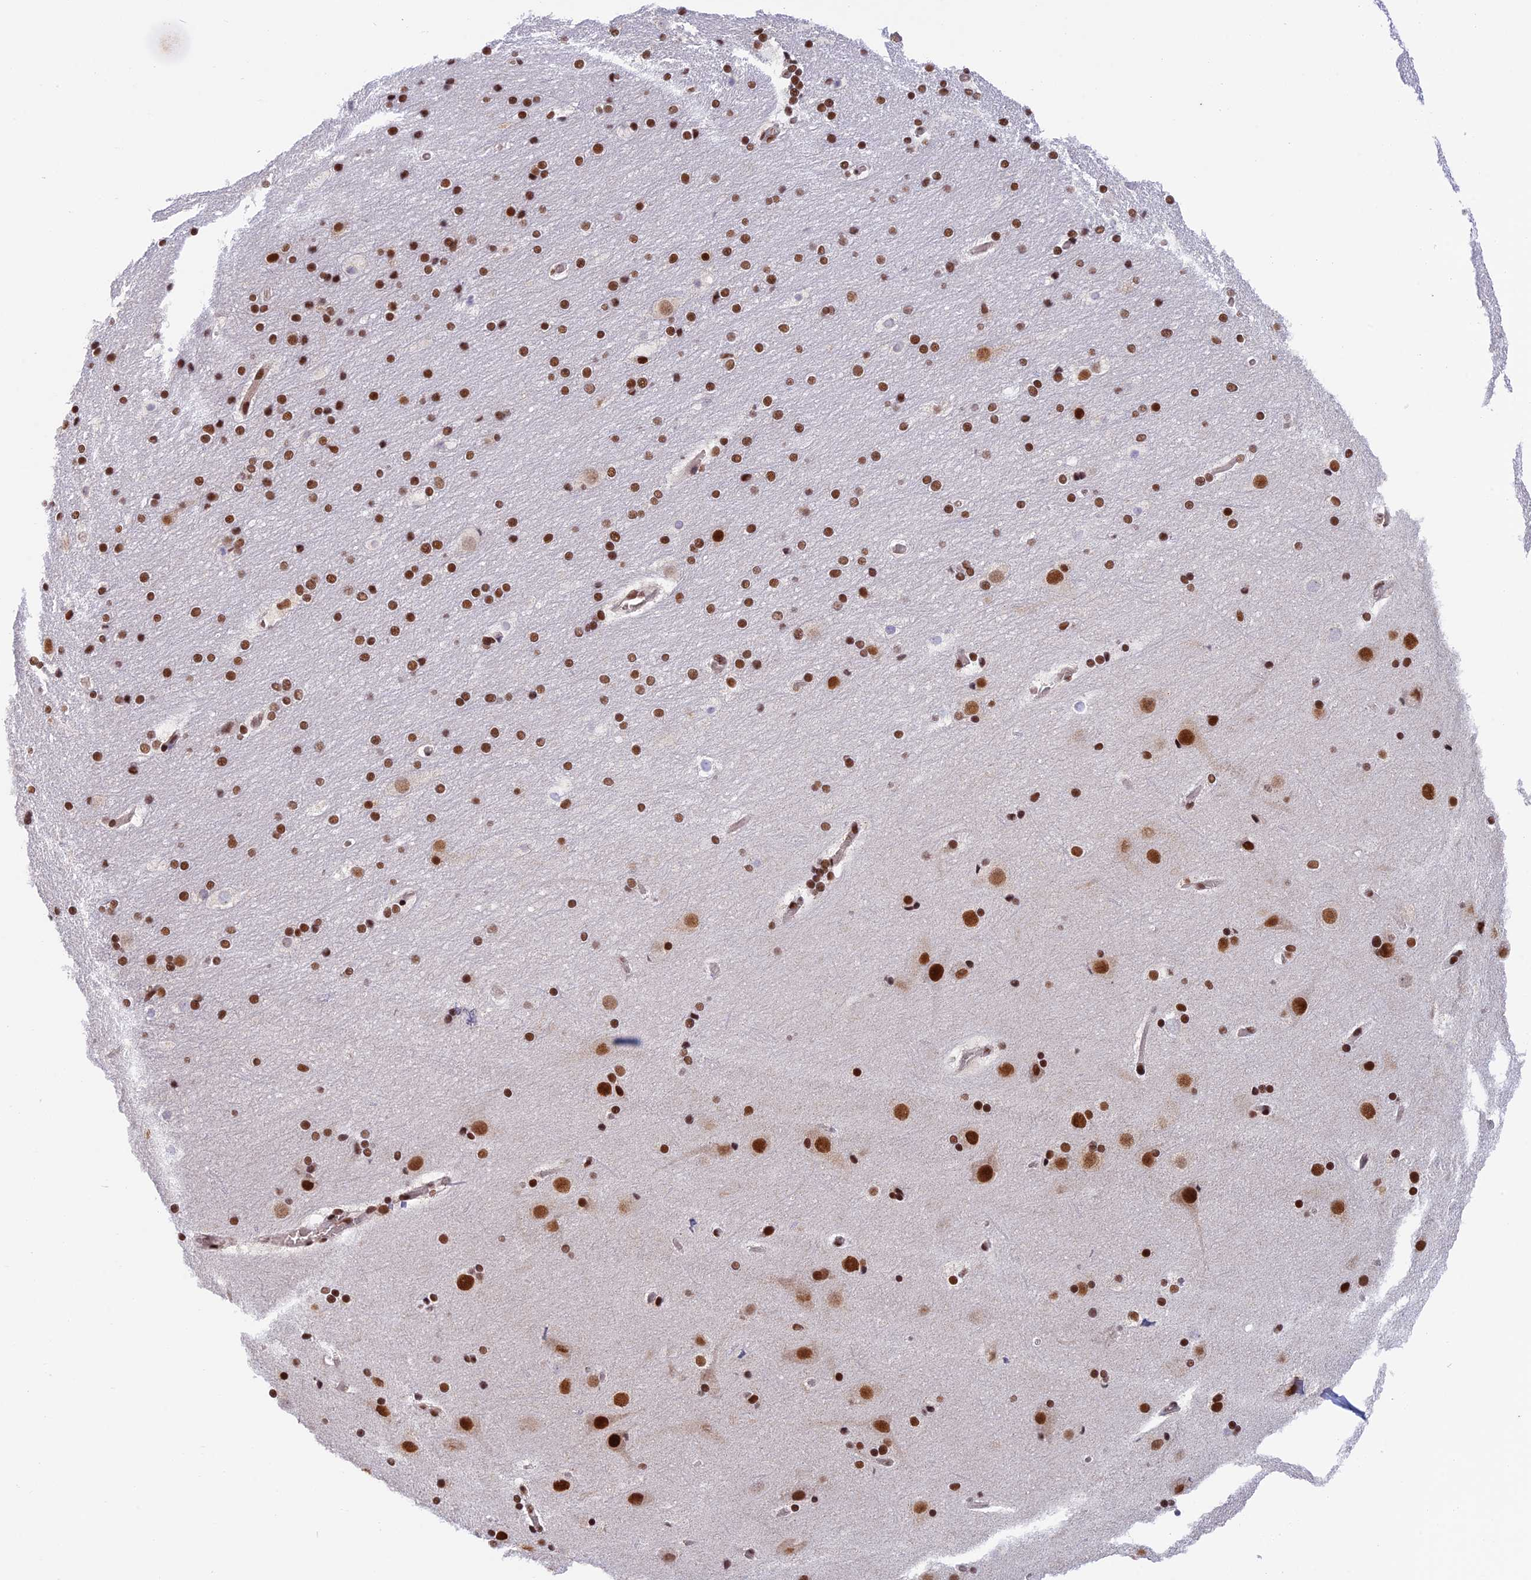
{"staining": {"intensity": "strong", "quantity": ">75%", "location": "nuclear"}, "tissue": "cerebral cortex", "cell_type": "Endothelial cells", "image_type": "normal", "snomed": [{"axis": "morphology", "description": "Normal tissue, NOS"}, {"axis": "topography", "description": "Cerebral cortex"}], "caption": "Cerebral cortex stained with DAB immunohistochemistry exhibits high levels of strong nuclear positivity in about >75% of endothelial cells.", "gene": "EEF1AKMT3", "patient": {"sex": "male", "age": 57}}